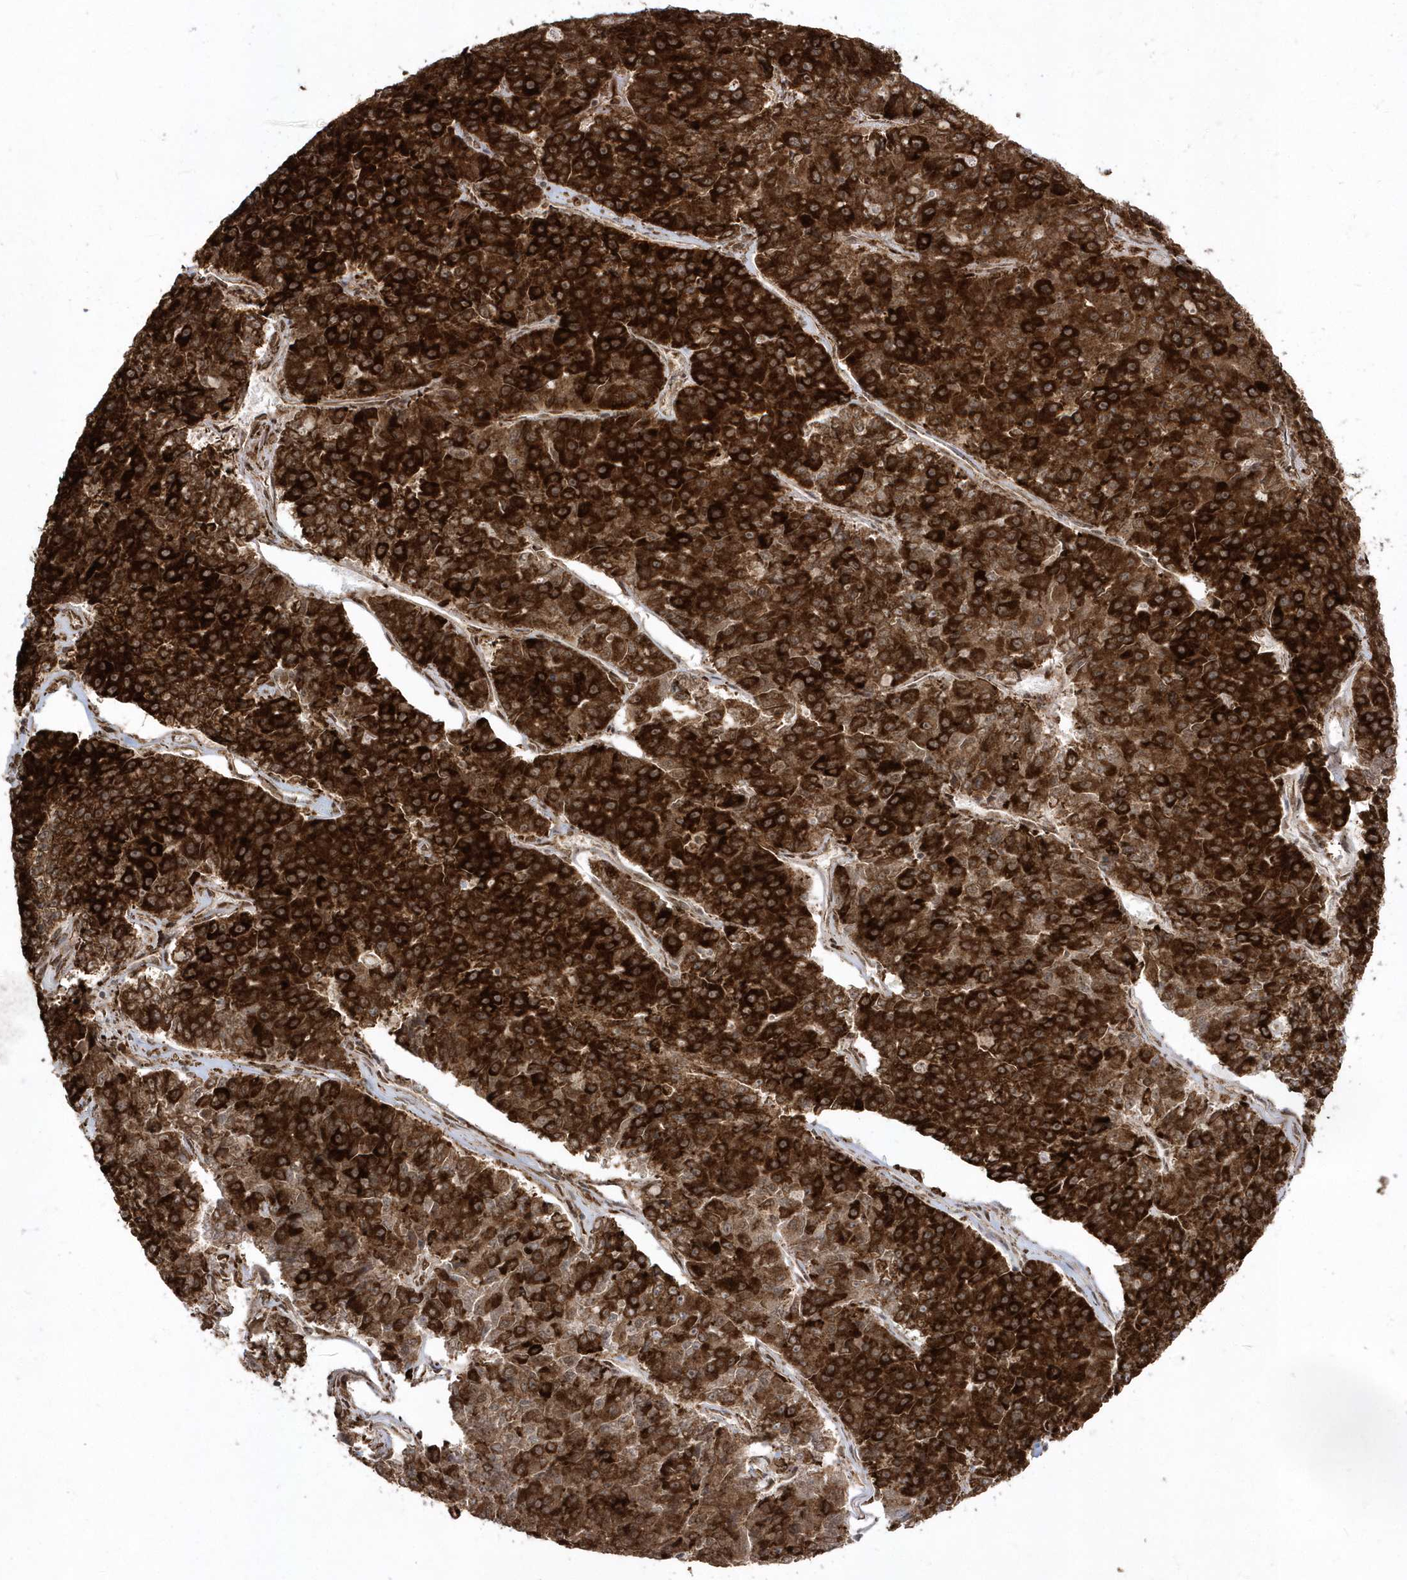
{"staining": {"intensity": "strong", "quantity": ">75%", "location": "cytoplasmic/membranous,nuclear"}, "tissue": "pancreatic cancer", "cell_type": "Tumor cells", "image_type": "cancer", "snomed": [{"axis": "morphology", "description": "Adenocarcinoma, NOS"}, {"axis": "topography", "description": "Pancreas"}], "caption": "The photomicrograph reveals immunohistochemical staining of pancreatic cancer (adenocarcinoma). There is strong cytoplasmic/membranous and nuclear positivity is seen in approximately >75% of tumor cells. Nuclei are stained in blue.", "gene": "EPC2", "patient": {"sex": "male", "age": 50}}